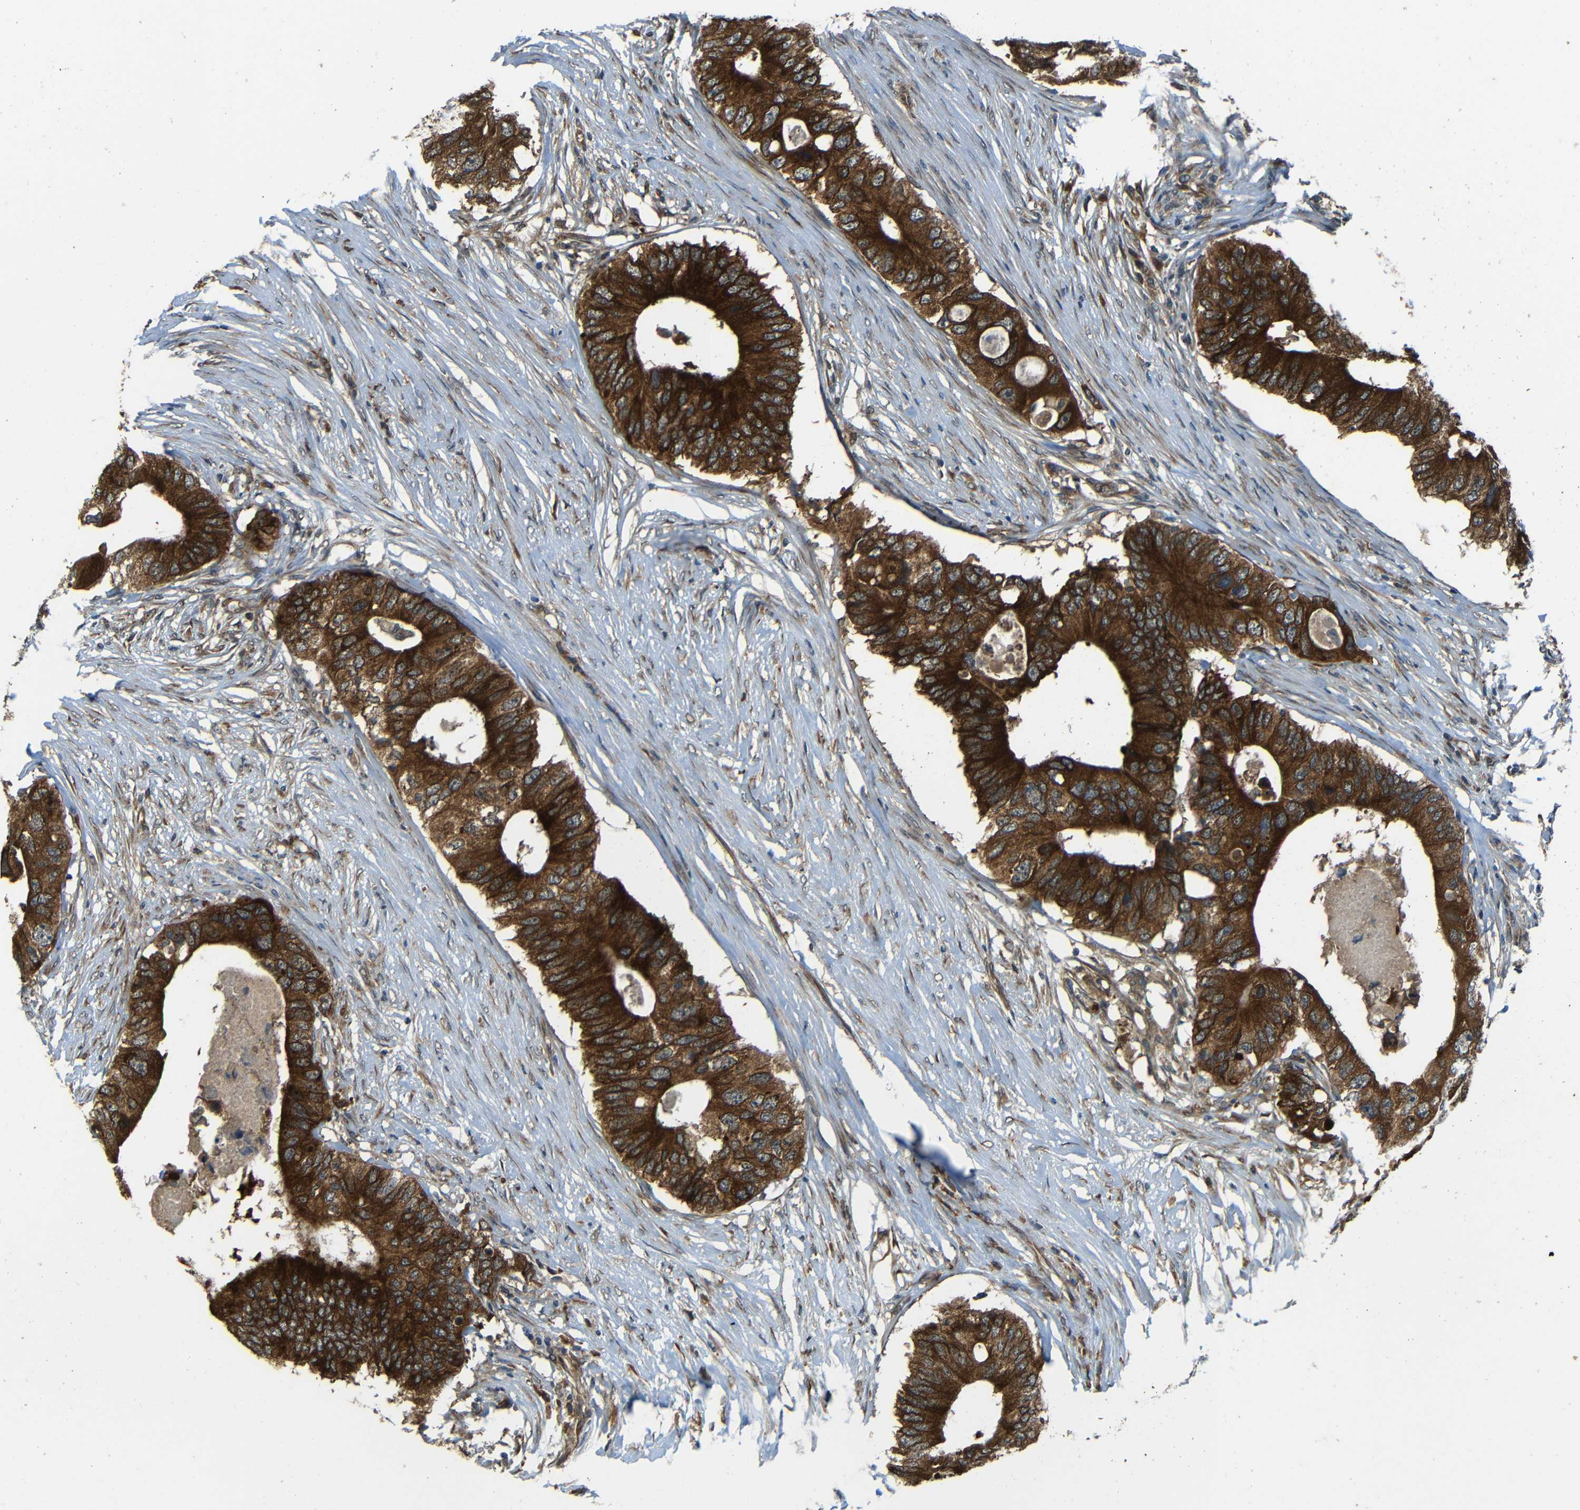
{"staining": {"intensity": "strong", "quantity": ">75%", "location": "cytoplasmic/membranous"}, "tissue": "colorectal cancer", "cell_type": "Tumor cells", "image_type": "cancer", "snomed": [{"axis": "morphology", "description": "Adenocarcinoma, NOS"}, {"axis": "topography", "description": "Colon"}], "caption": "High-power microscopy captured an immunohistochemistry (IHC) photomicrograph of colorectal adenocarcinoma, revealing strong cytoplasmic/membranous positivity in about >75% of tumor cells.", "gene": "VAPB", "patient": {"sex": "male", "age": 71}}